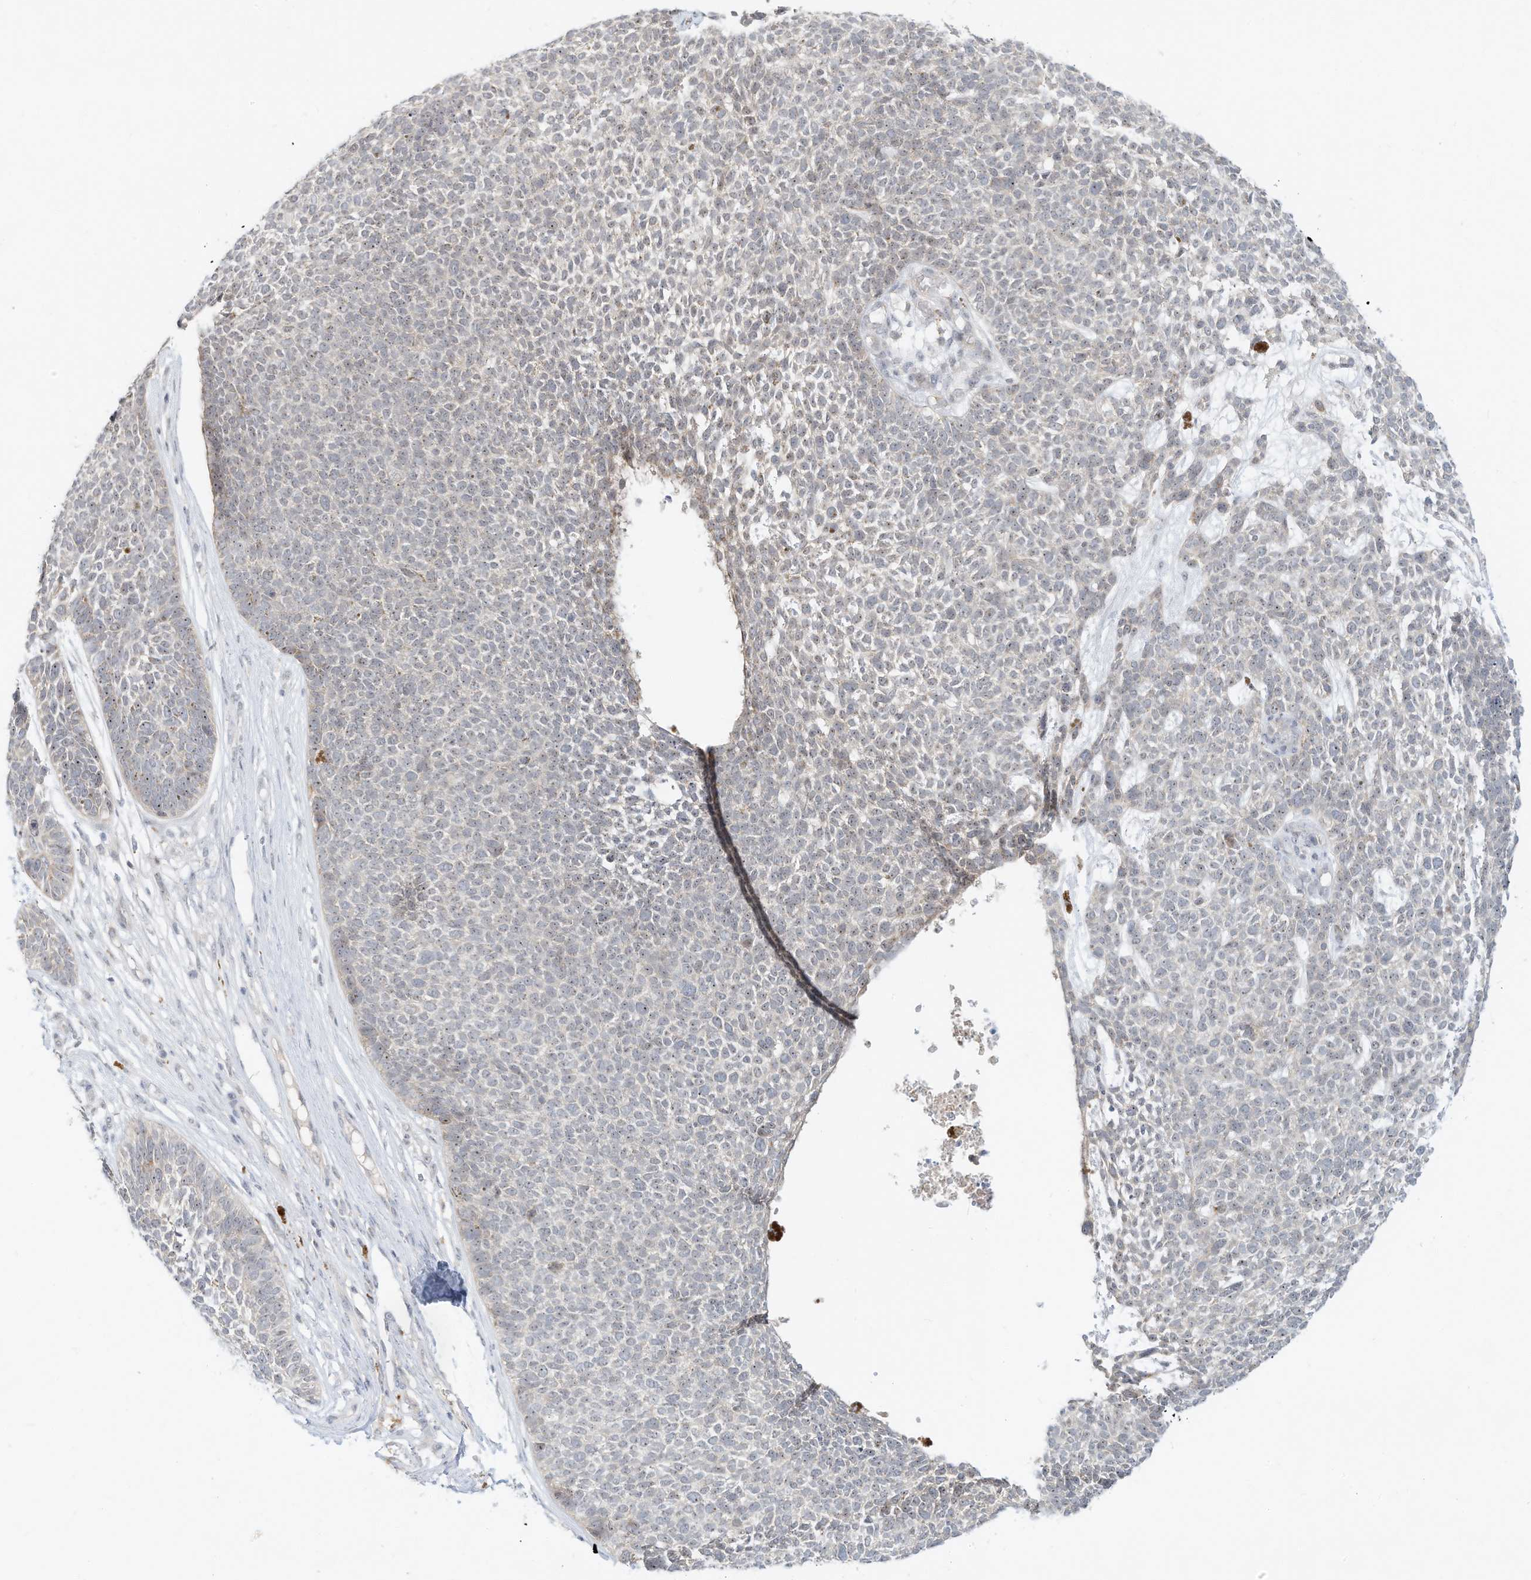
{"staining": {"intensity": "negative", "quantity": "none", "location": "none"}, "tissue": "skin cancer", "cell_type": "Tumor cells", "image_type": "cancer", "snomed": [{"axis": "morphology", "description": "Basal cell carcinoma"}, {"axis": "topography", "description": "Skin"}], "caption": "Protein analysis of skin cancer (basal cell carcinoma) displays no significant positivity in tumor cells.", "gene": "PAK6", "patient": {"sex": "female", "age": 84}}